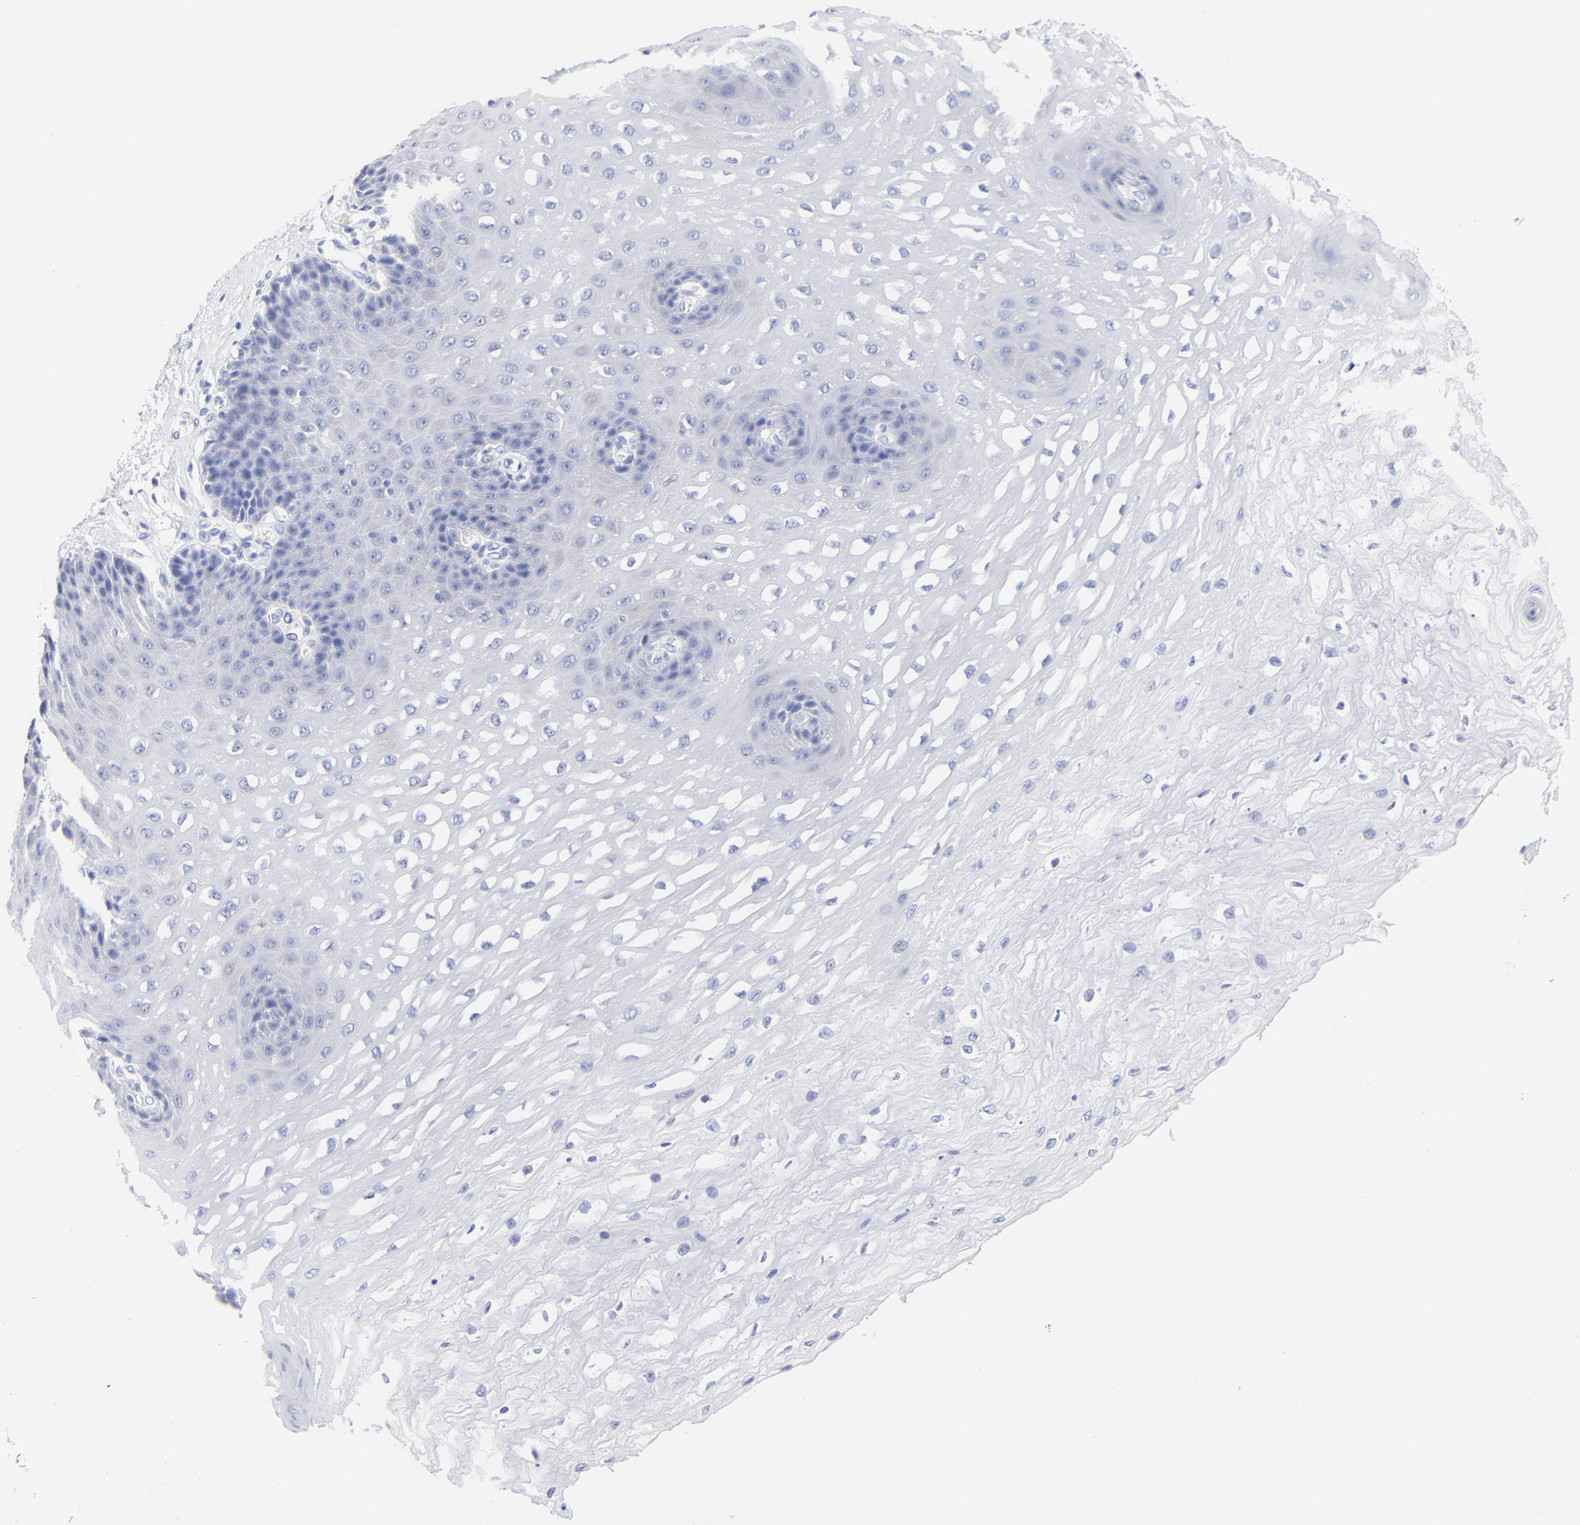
{"staining": {"intensity": "negative", "quantity": "none", "location": "none"}, "tissue": "esophagus", "cell_type": "Squamous epithelial cells", "image_type": "normal", "snomed": [{"axis": "morphology", "description": "Normal tissue, NOS"}, {"axis": "topography", "description": "Esophagus"}], "caption": "DAB (3,3'-diaminobenzidine) immunohistochemical staining of benign human esophagus exhibits no significant positivity in squamous epithelial cells.", "gene": "FBXO10", "patient": {"sex": "female", "age": 72}}